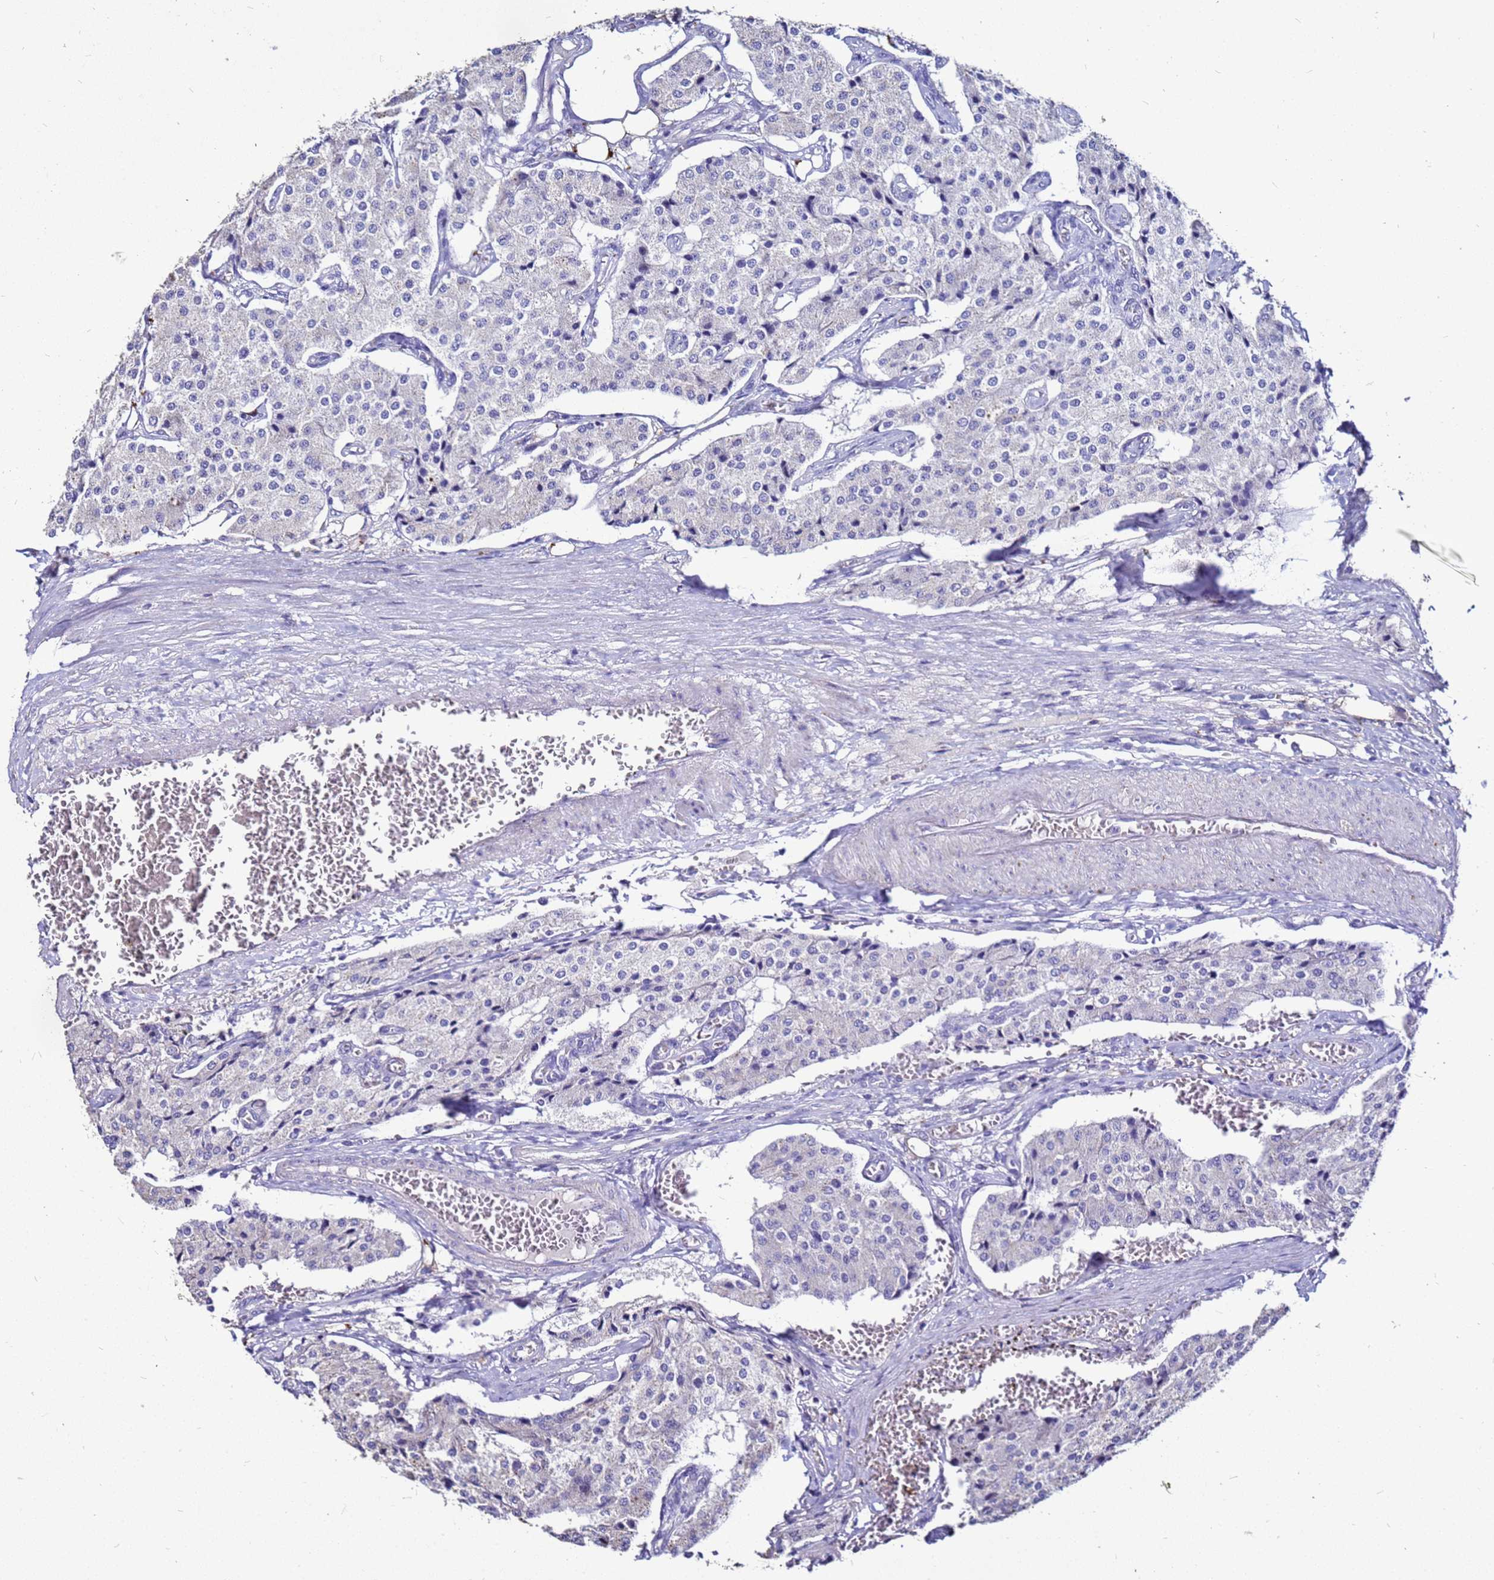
{"staining": {"intensity": "negative", "quantity": "none", "location": "none"}, "tissue": "carcinoid", "cell_type": "Tumor cells", "image_type": "cancer", "snomed": [{"axis": "morphology", "description": "Carcinoid, malignant, NOS"}, {"axis": "topography", "description": "Colon"}], "caption": "Carcinoid (malignant) stained for a protein using immunohistochemistry (IHC) exhibits no expression tumor cells.", "gene": "S100A2", "patient": {"sex": "female", "age": 52}}